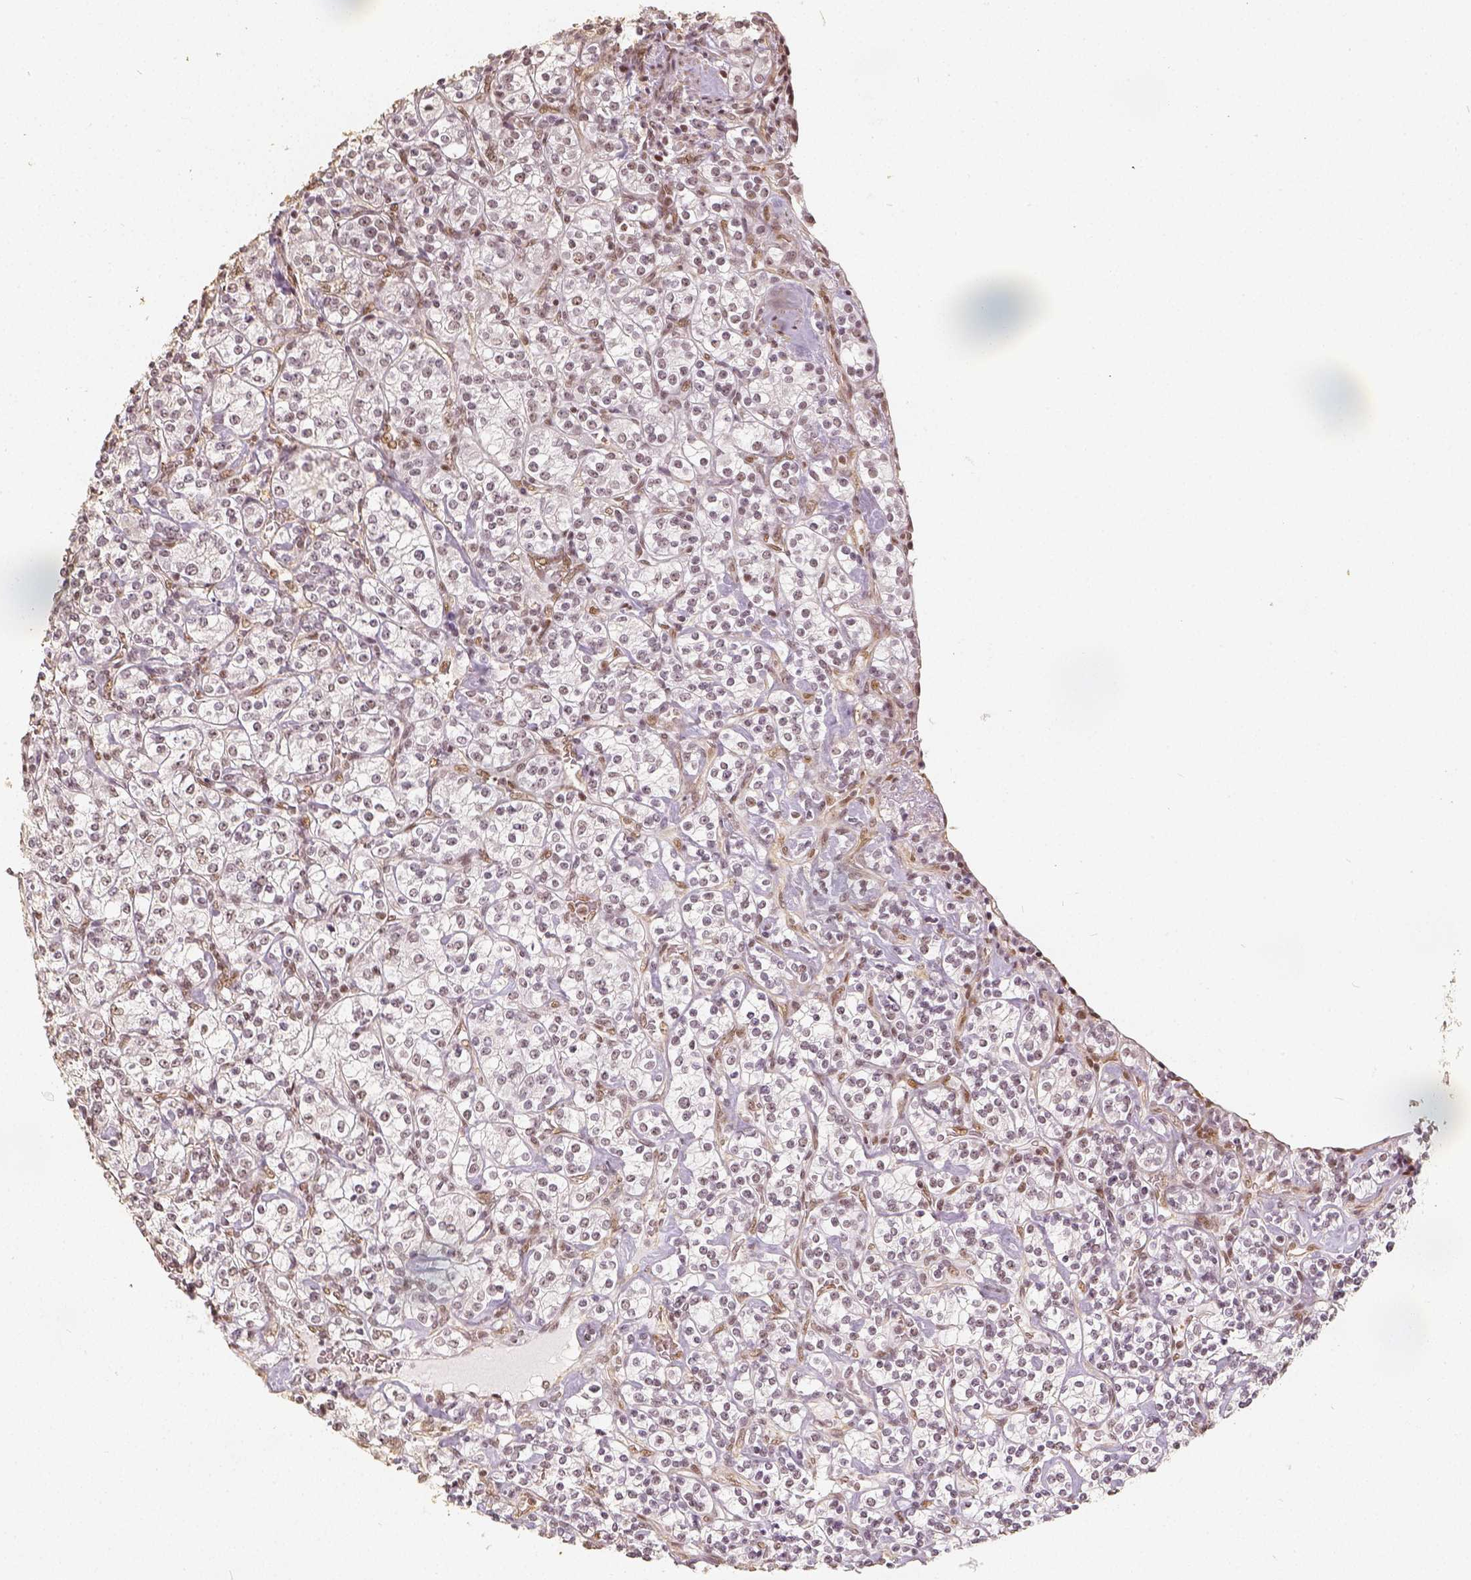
{"staining": {"intensity": "weak", "quantity": ">75%", "location": "nuclear"}, "tissue": "renal cancer", "cell_type": "Tumor cells", "image_type": "cancer", "snomed": [{"axis": "morphology", "description": "Adenocarcinoma, NOS"}, {"axis": "topography", "description": "Kidney"}], "caption": "Renal adenocarcinoma stained for a protein (brown) shows weak nuclear positive expression in approximately >75% of tumor cells.", "gene": "HDAC1", "patient": {"sex": "male", "age": 77}}